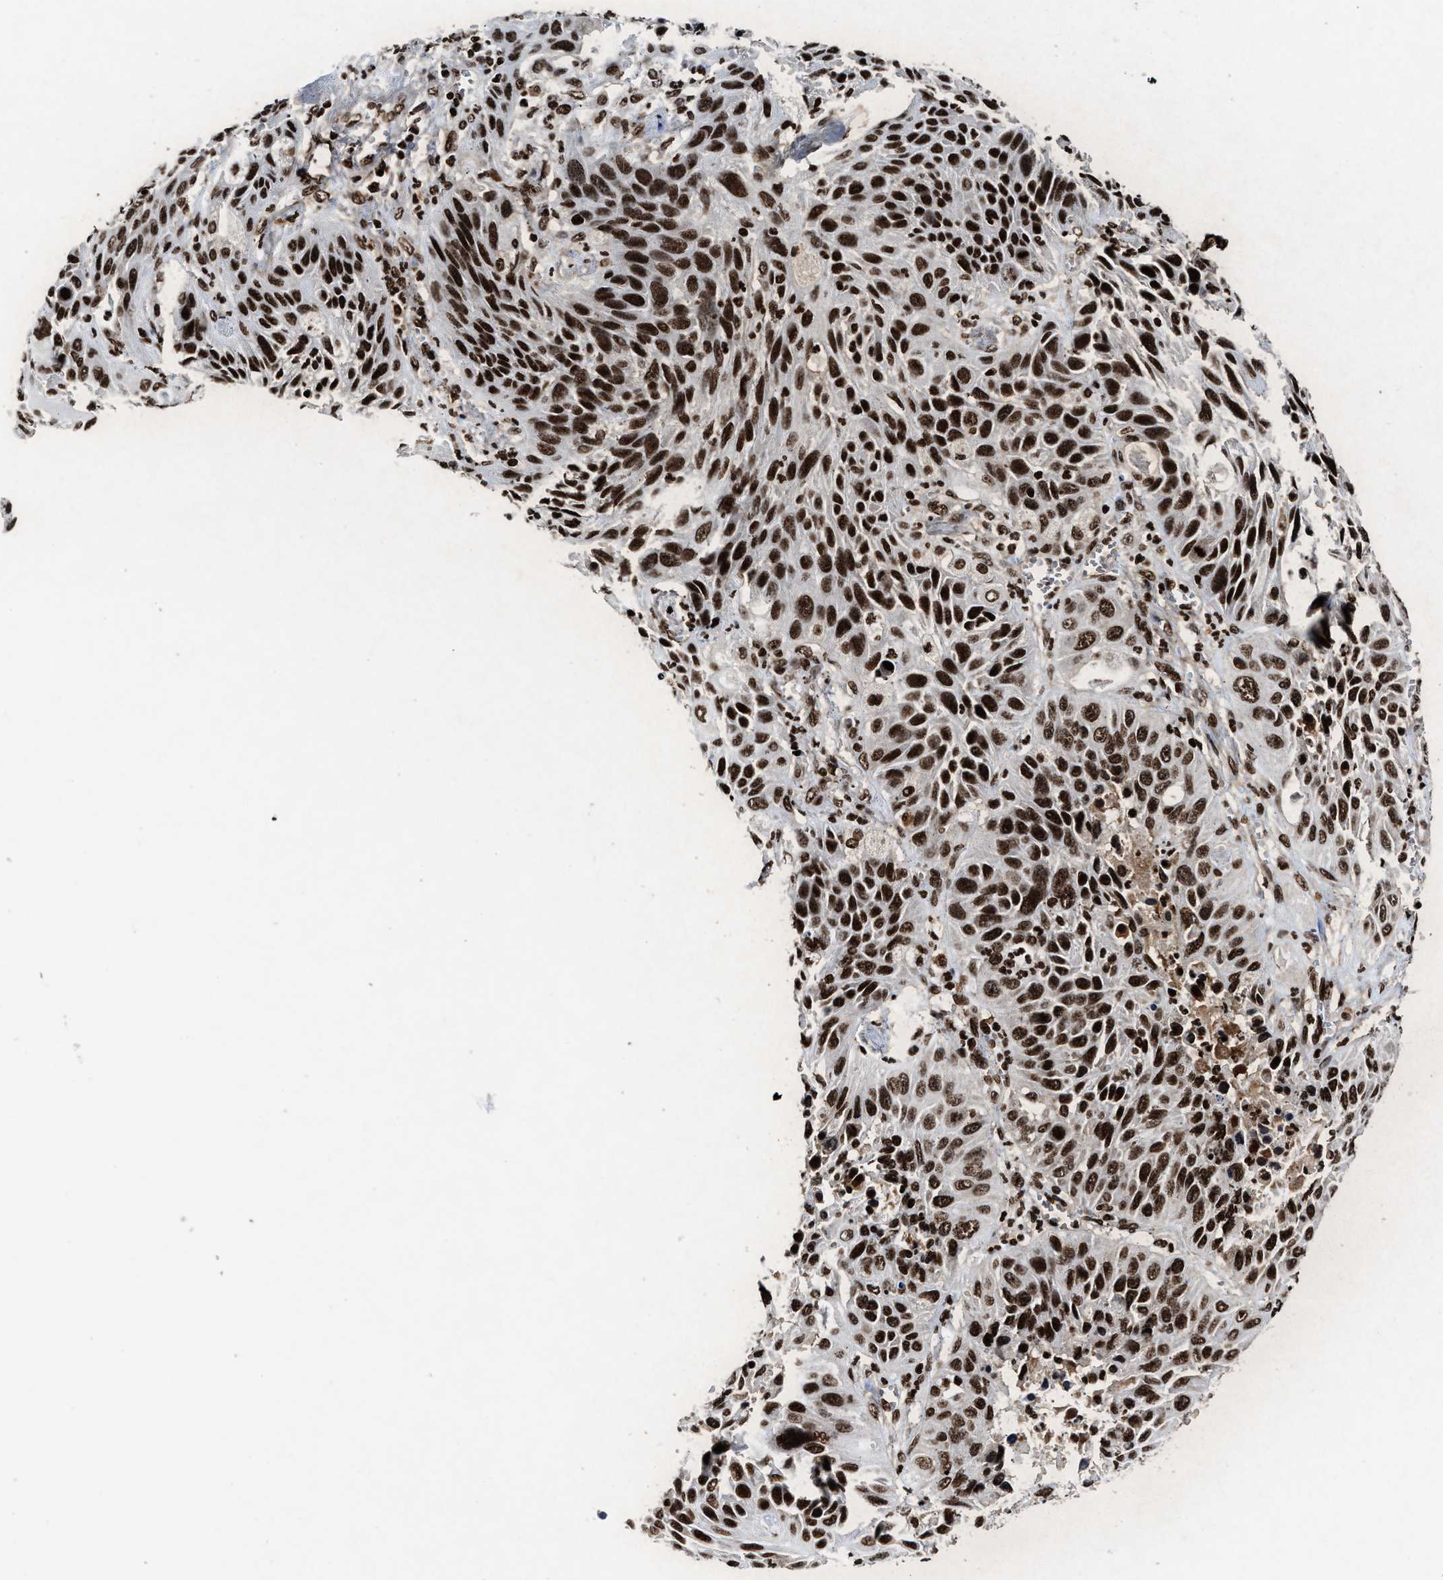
{"staining": {"intensity": "strong", "quantity": ">75%", "location": "nuclear"}, "tissue": "lung cancer", "cell_type": "Tumor cells", "image_type": "cancer", "snomed": [{"axis": "morphology", "description": "Squamous cell carcinoma, NOS"}, {"axis": "topography", "description": "Lung"}], "caption": "Immunohistochemistry histopathology image of human lung cancer stained for a protein (brown), which exhibits high levels of strong nuclear expression in approximately >75% of tumor cells.", "gene": "ALYREF", "patient": {"sex": "female", "age": 76}}